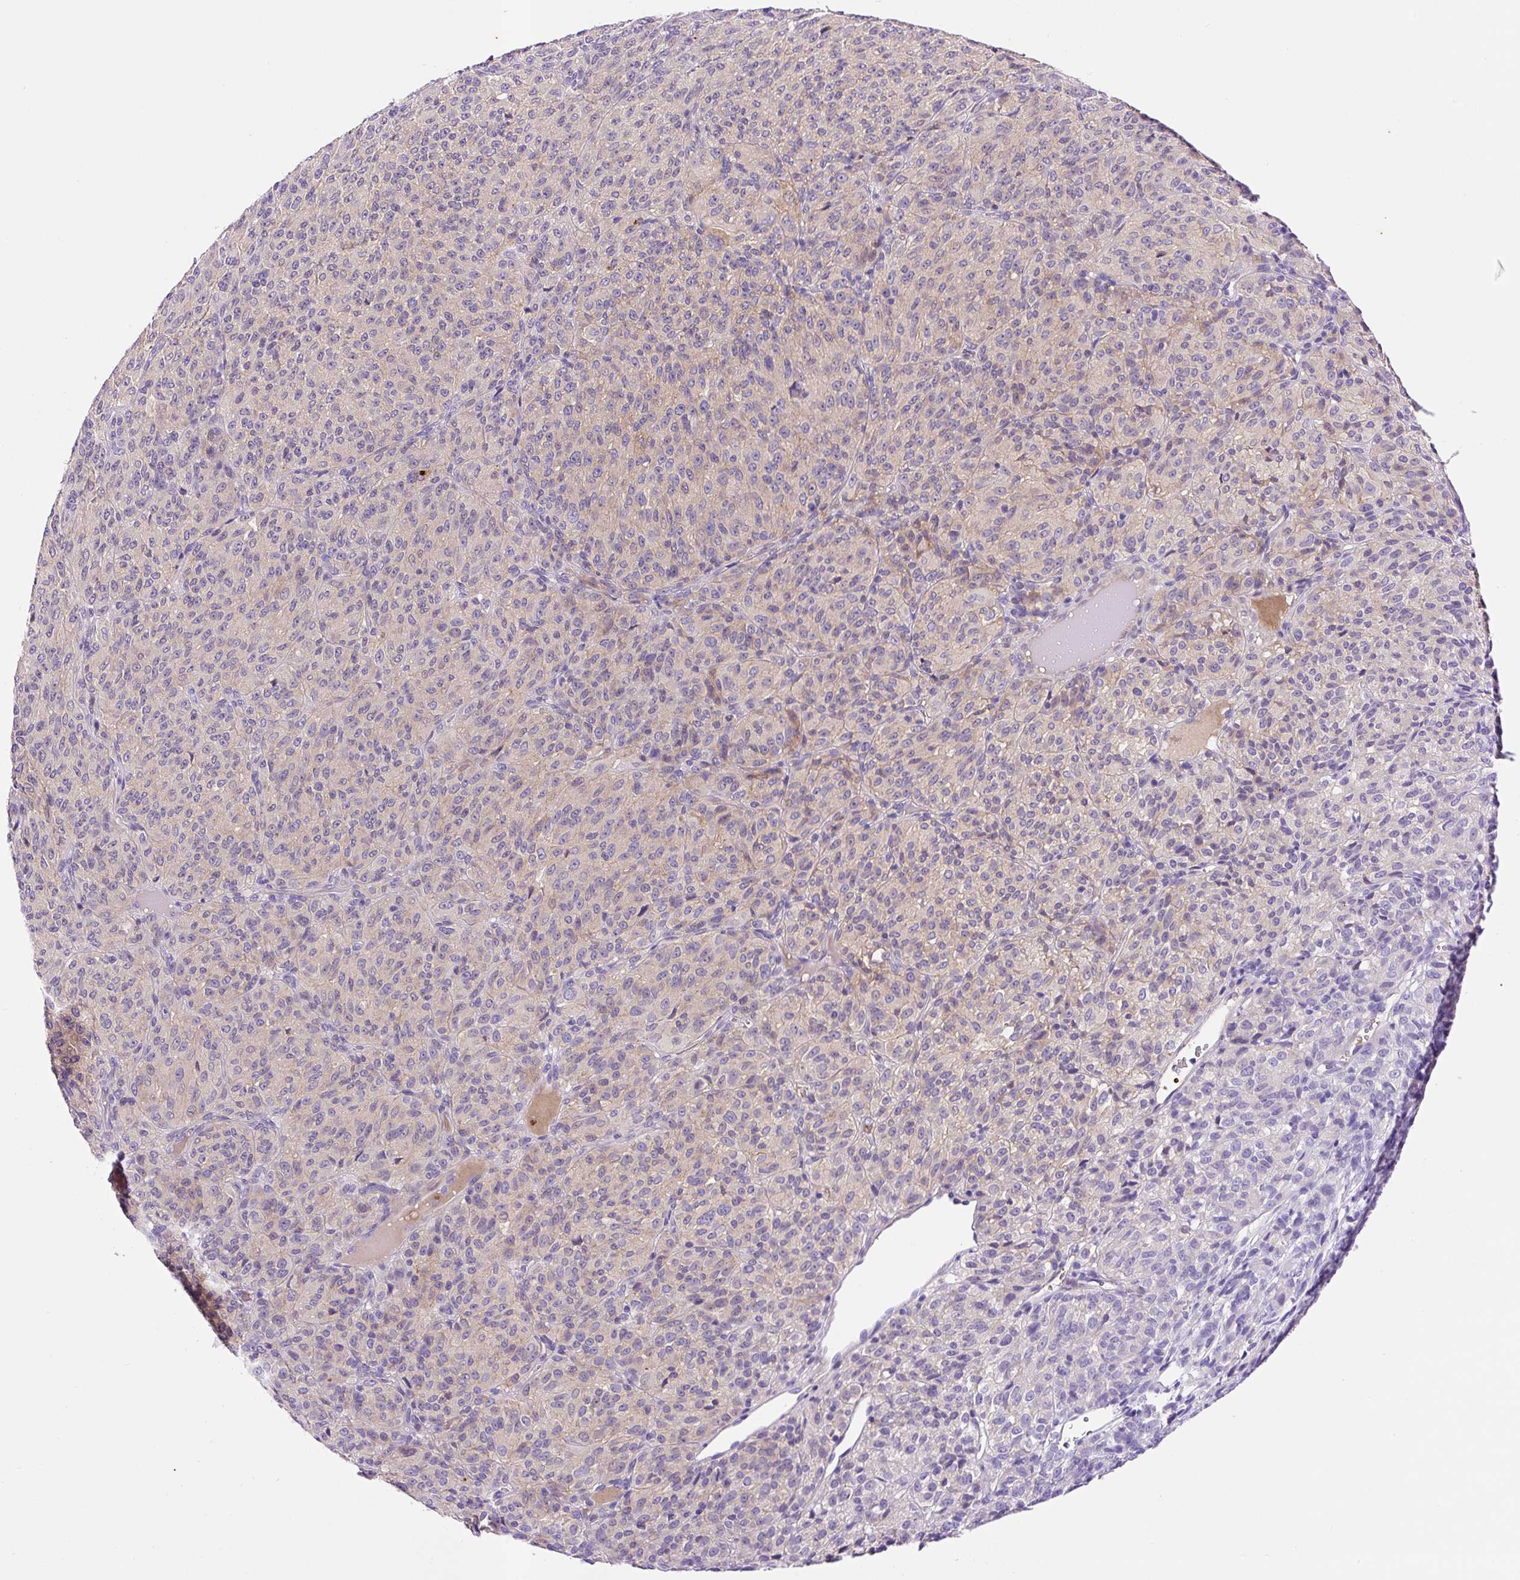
{"staining": {"intensity": "weak", "quantity": "25%-75%", "location": "cytoplasmic/membranous"}, "tissue": "melanoma", "cell_type": "Tumor cells", "image_type": "cancer", "snomed": [{"axis": "morphology", "description": "Malignant melanoma, Metastatic site"}, {"axis": "topography", "description": "Brain"}], "caption": "A low amount of weak cytoplasmic/membranous expression is identified in about 25%-75% of tumor cells in malignant melanoma (metastatic site) tissue. Nuclei are stained in blue.", "gene": "LHFPL5", "patient": {"sex": "female", "age": 56}}